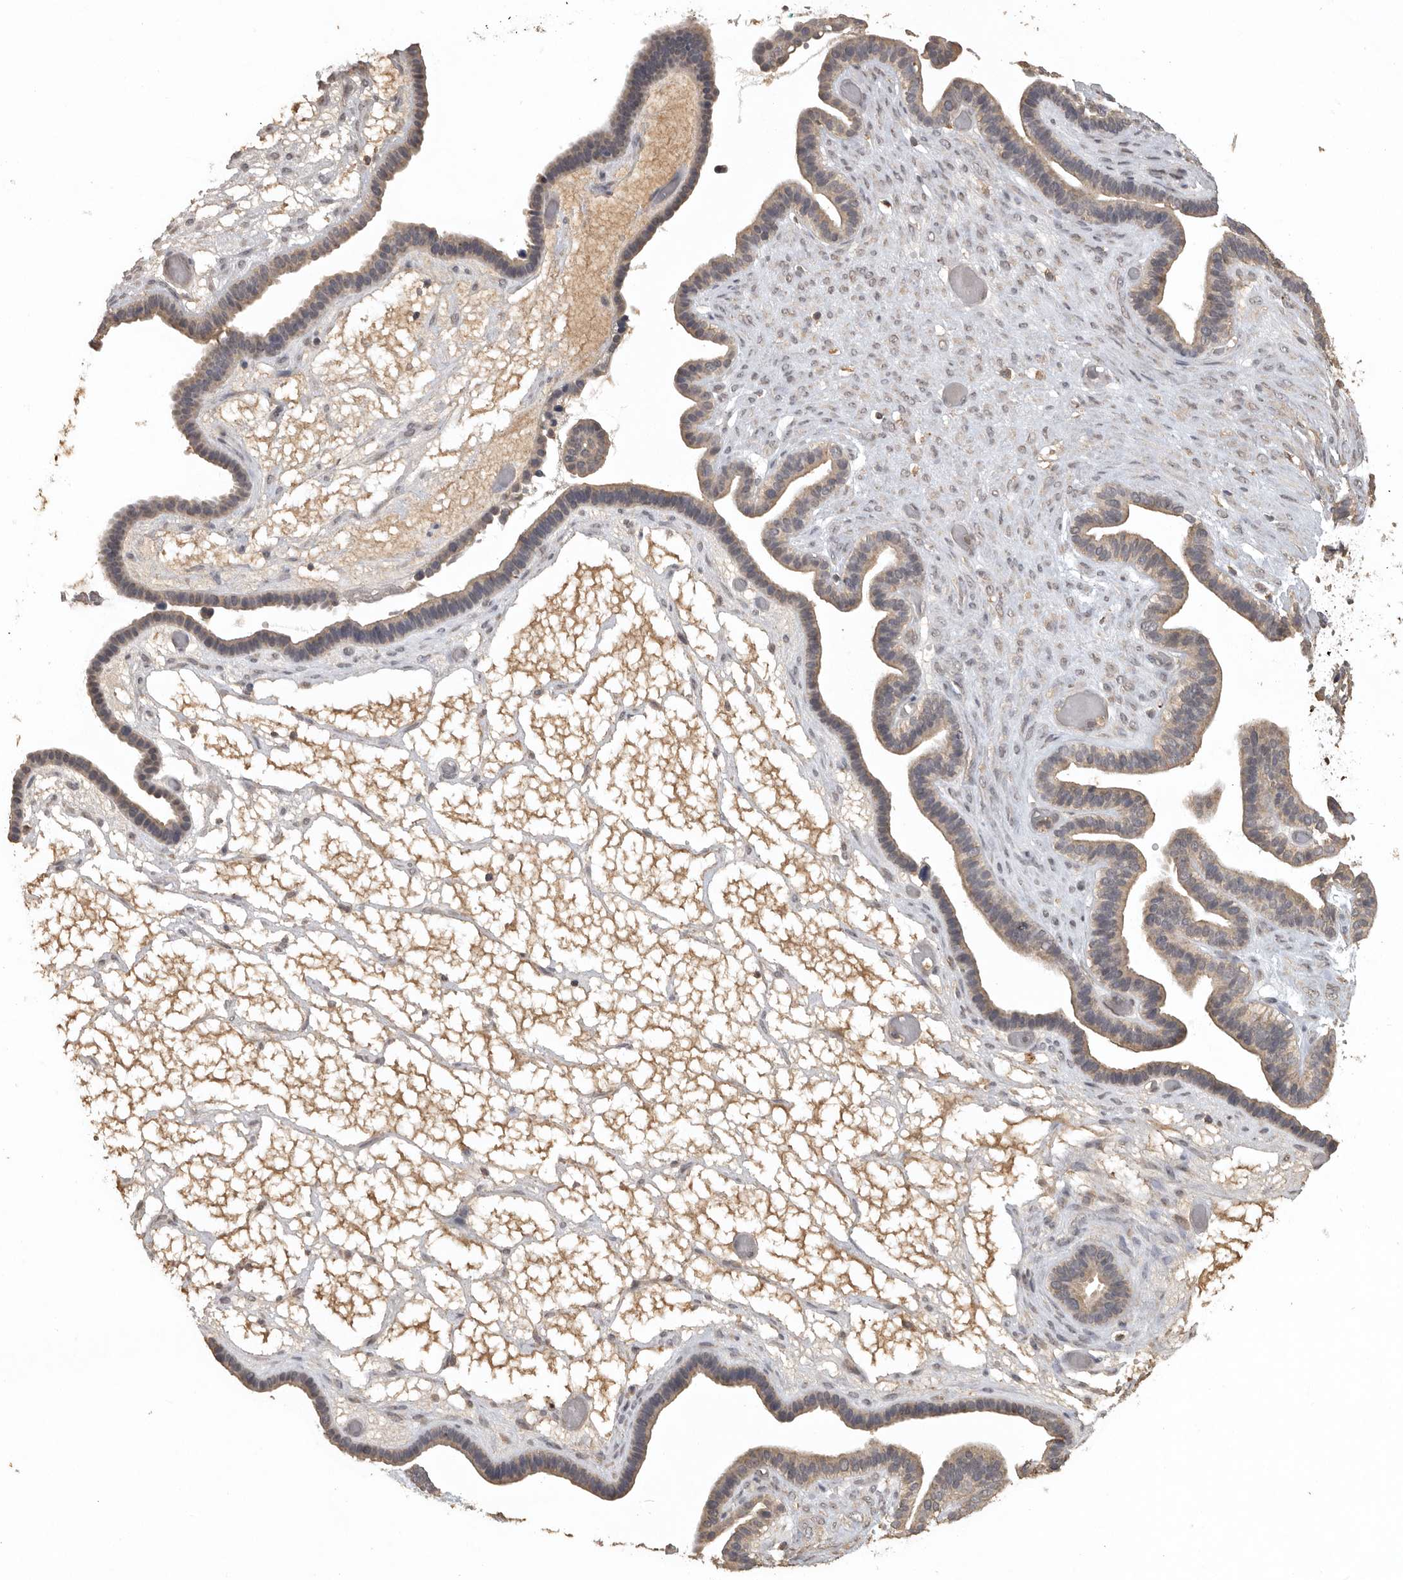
{"staining": {"intensity": "weak", "quantity": ">75%", "location": "cytoplasmic/membranous"}, "tissue": "ovarian cancer", "cell_type": "Tumor cells", "image_type": "cancer", "snomed": [{"axis": "morphology", "description": "Cystadenocarcinoma, serous, NOS"}, {"axis": "topography", "description": "Ovary"}], "caption": "Immunohistochemistry (IHC) photomicrograph of ovarian cancer stained for a protein (brown), which demonstrates low levels of weak cytoplasmic/membranous expression in about >75% of tumor cells.", "gene": "ADAMTS4", "patient": {"sex": "female", "age": 56}}